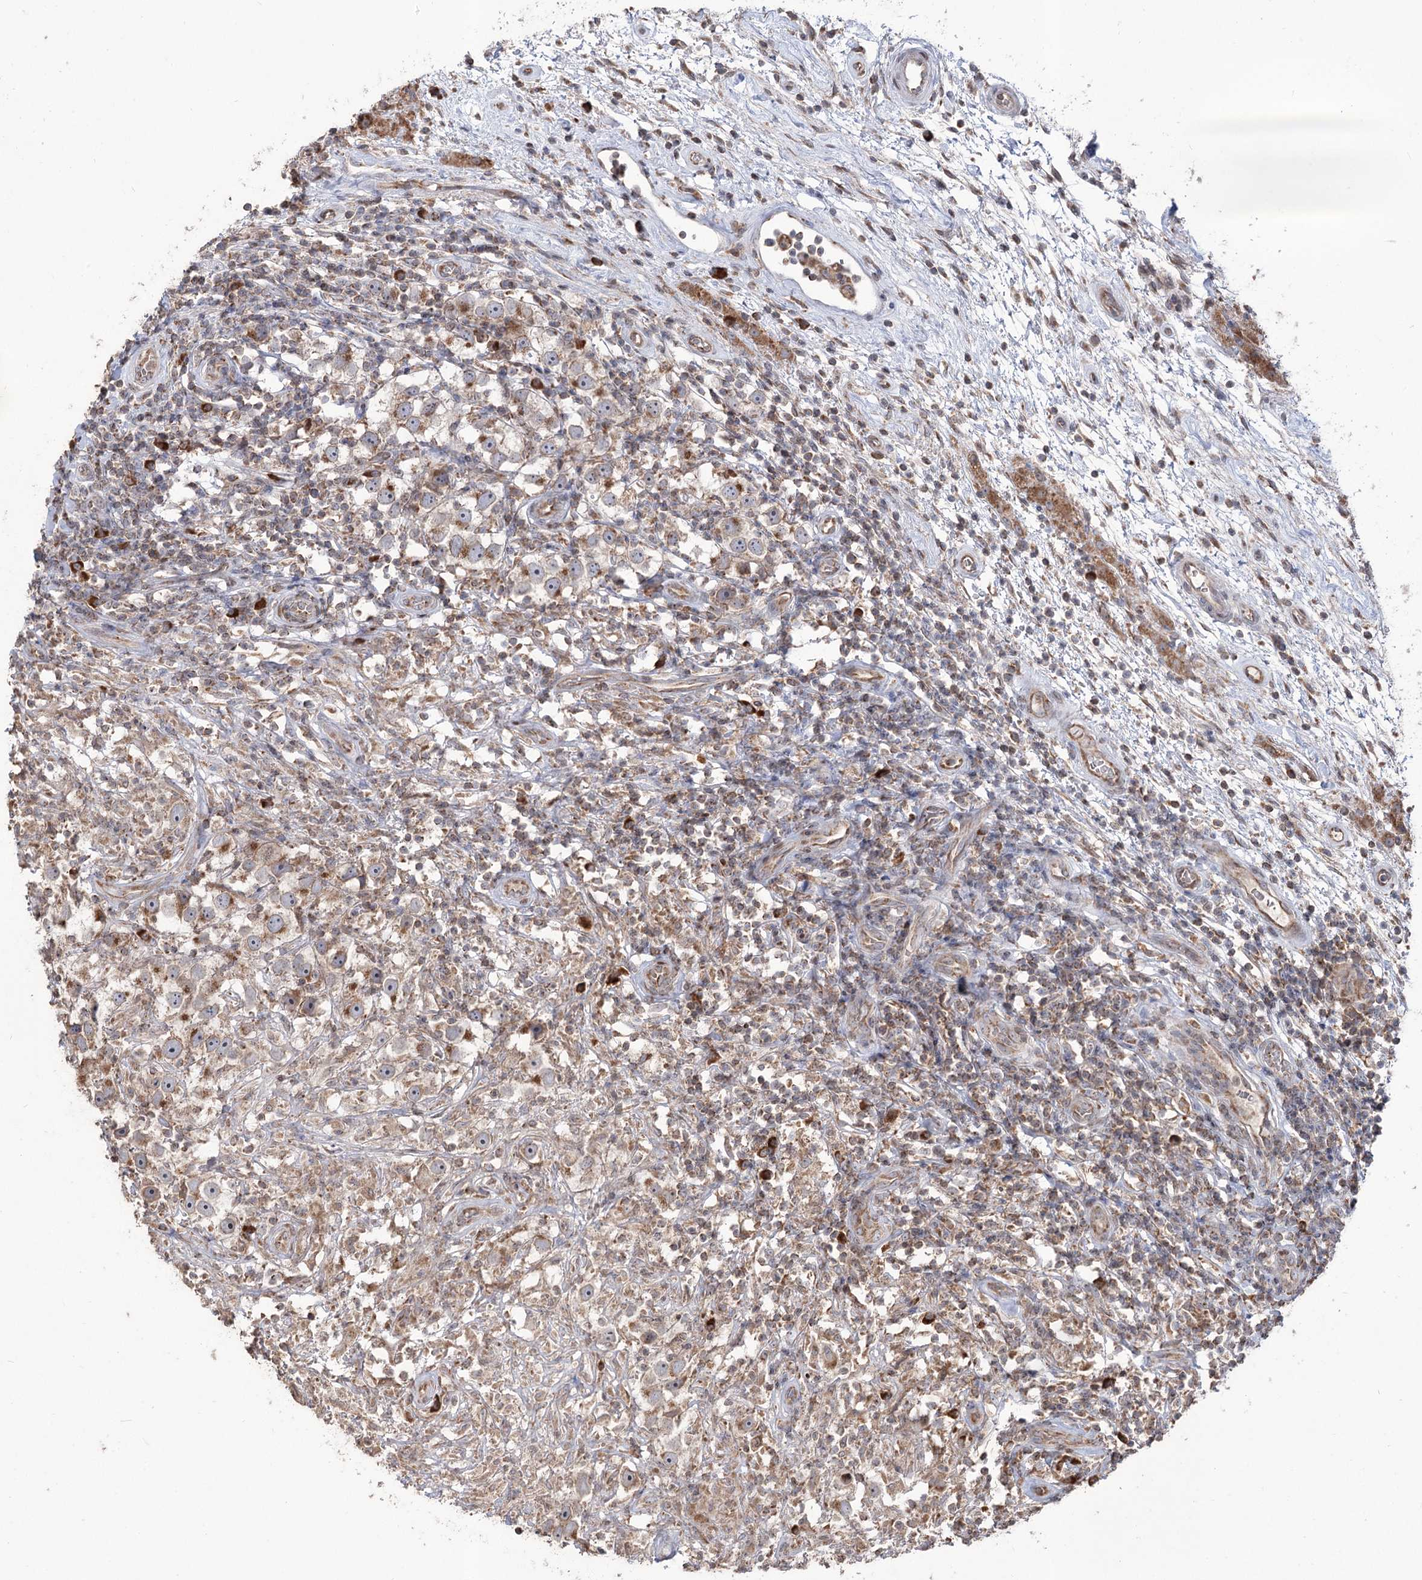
{"staining": {"intensity": "moderate", "quantity": "25%-75%", "location": "cytoplasmic/membranous"}, "tissue": "testis cancer", "cell_type": "Tumor cells", "image_type": "cancer", "snomed": [{"axis": "morphology", "description": "Seminoma, NOS"}, {"axis": "topography", "description": "Testis"}], "caption": "Testis cancer (seminoma) stained with a protein marker shows moderate staining in tumor cells.", "gene": "STT3B", "patient": {"sex": "male", "age": 49}}